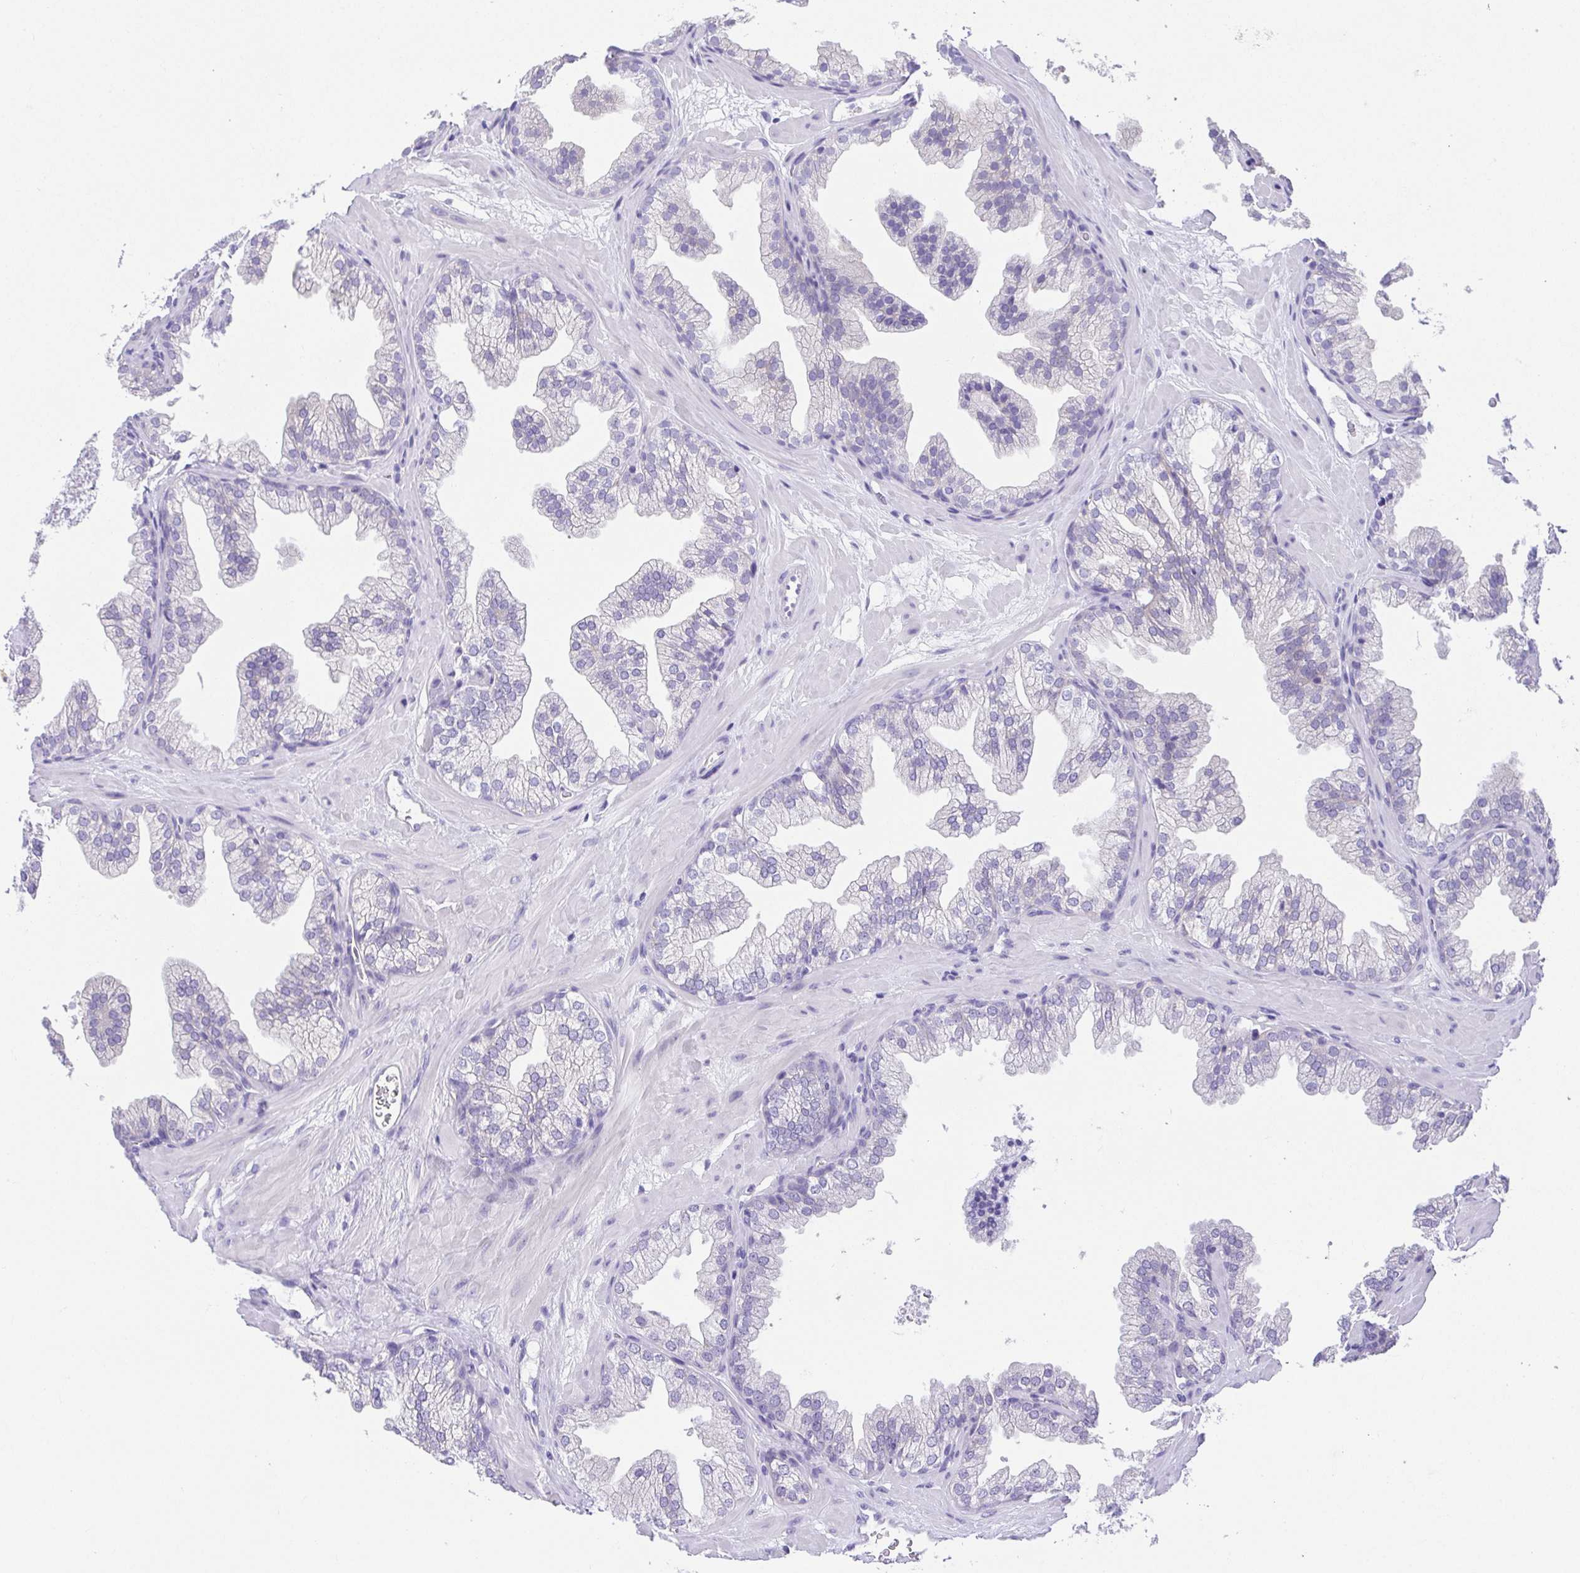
{"staining": {"intensity": "negative", "quantity": "none", "location": "none"}, "tissue": "prostate", "cell_type": "Glandular cells", "image_type": "normal", "snomed": [{"axis": "morphology", "description": "Normal tissue, NOS"}, {"axis": "topography", "description": "Prostate"}], "caption": "High power microscopy photomicrograph of an IHC micrograph of benign prostate, revealing no significant staining in glandular cells. The staining was performed using DAB to visualize the protein expression in brown, while the nuclei were stained in blue with hematoxylin (Magnification: 20x).", "gene": "LUZP4", "patient": {"sex": "male", "age": 37}}